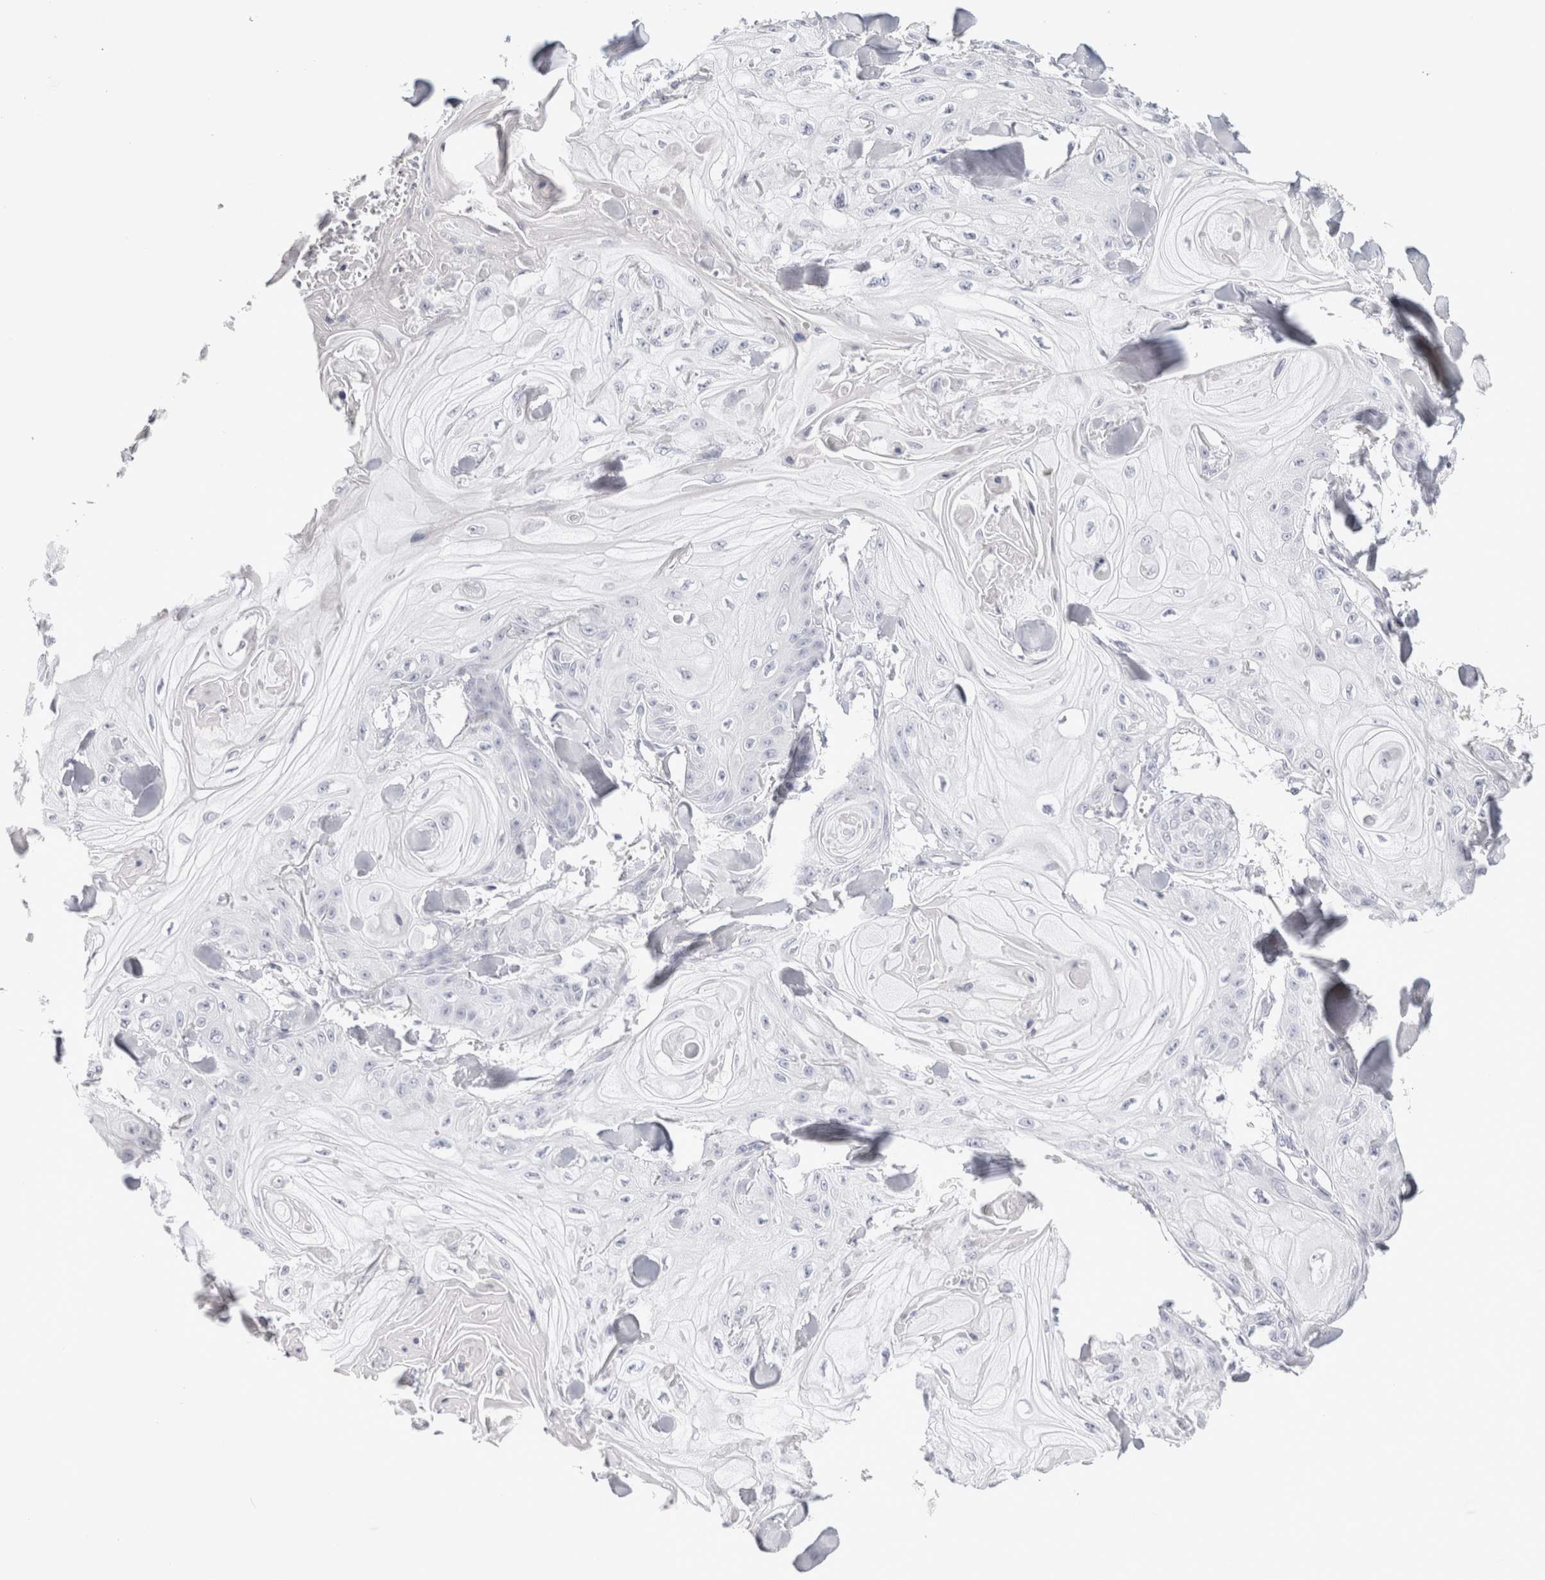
{"staining": {"intensity": "negative", "quantity": "none", "location": "none"}, "tissue": "skin cancer", "cell_type": "Tumor cells", "image_type": "cancer", "snomed": [{"axis": "morphology", "description": "Squamous cell carcinoma, NOS"}, {"axis": "topography", "description": "Skin"}], "caption": "There is no significant staining in tumor cells of skin cancer (squamous cell carcinoma).", "gene": "GARIN1A", "patient": {"sex": "male", "age": 74}}